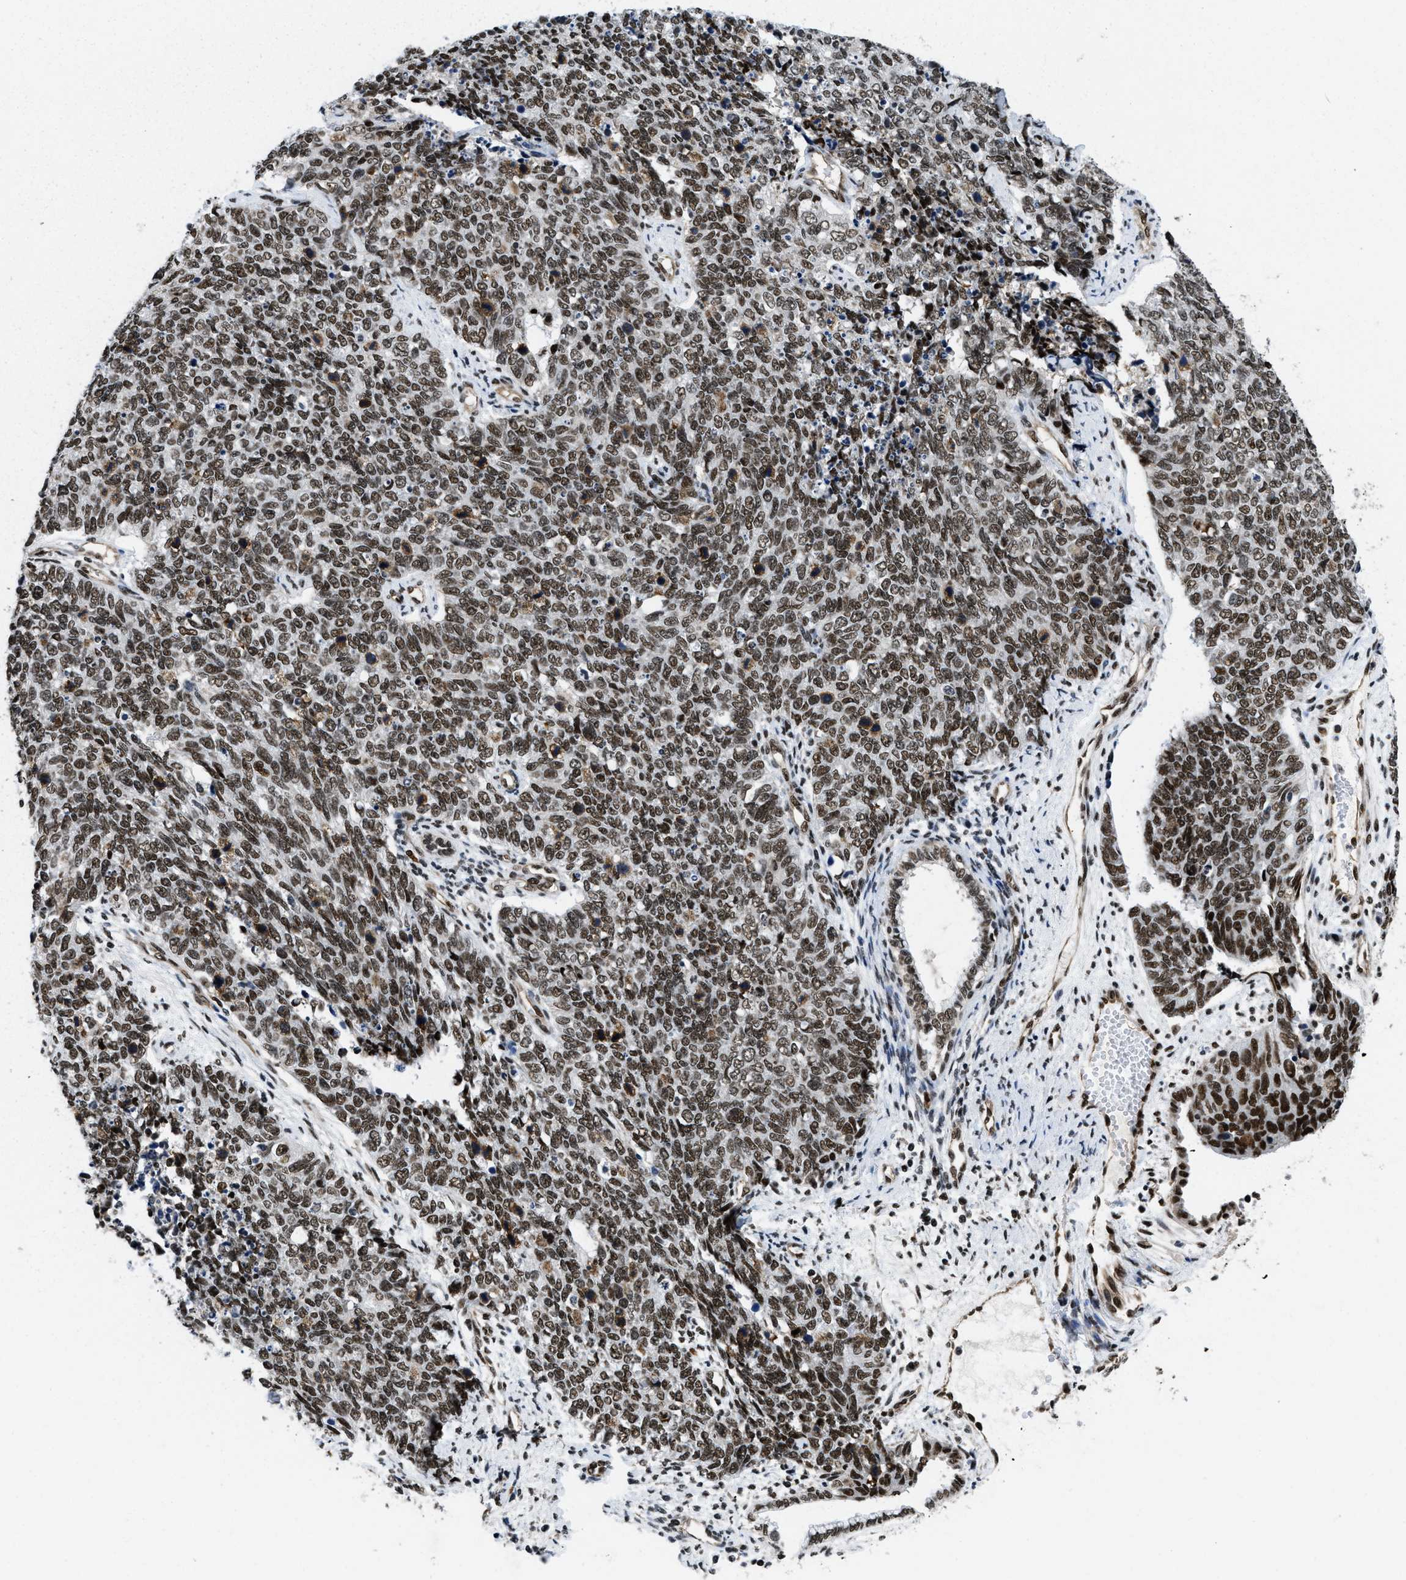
{"staining": {"intensity": "strong", "quantity": ">75%", "location": "nuclear"}, "tissue": "cervical cancer", "cell_type": "Tumor cells", "image_type": "cancer", "snomed": [{"axis": "morphology", "description": "Squamous cell carcinoma, NOS"}, {"axis": "topography", "description": "Cervix"}], "caption": "Tumor cells show strong nuclear positivity in approximately >75% of cells in cervical cancer.", "gene": "SAFB", "patient": {"sex": "female", "age": 63}}